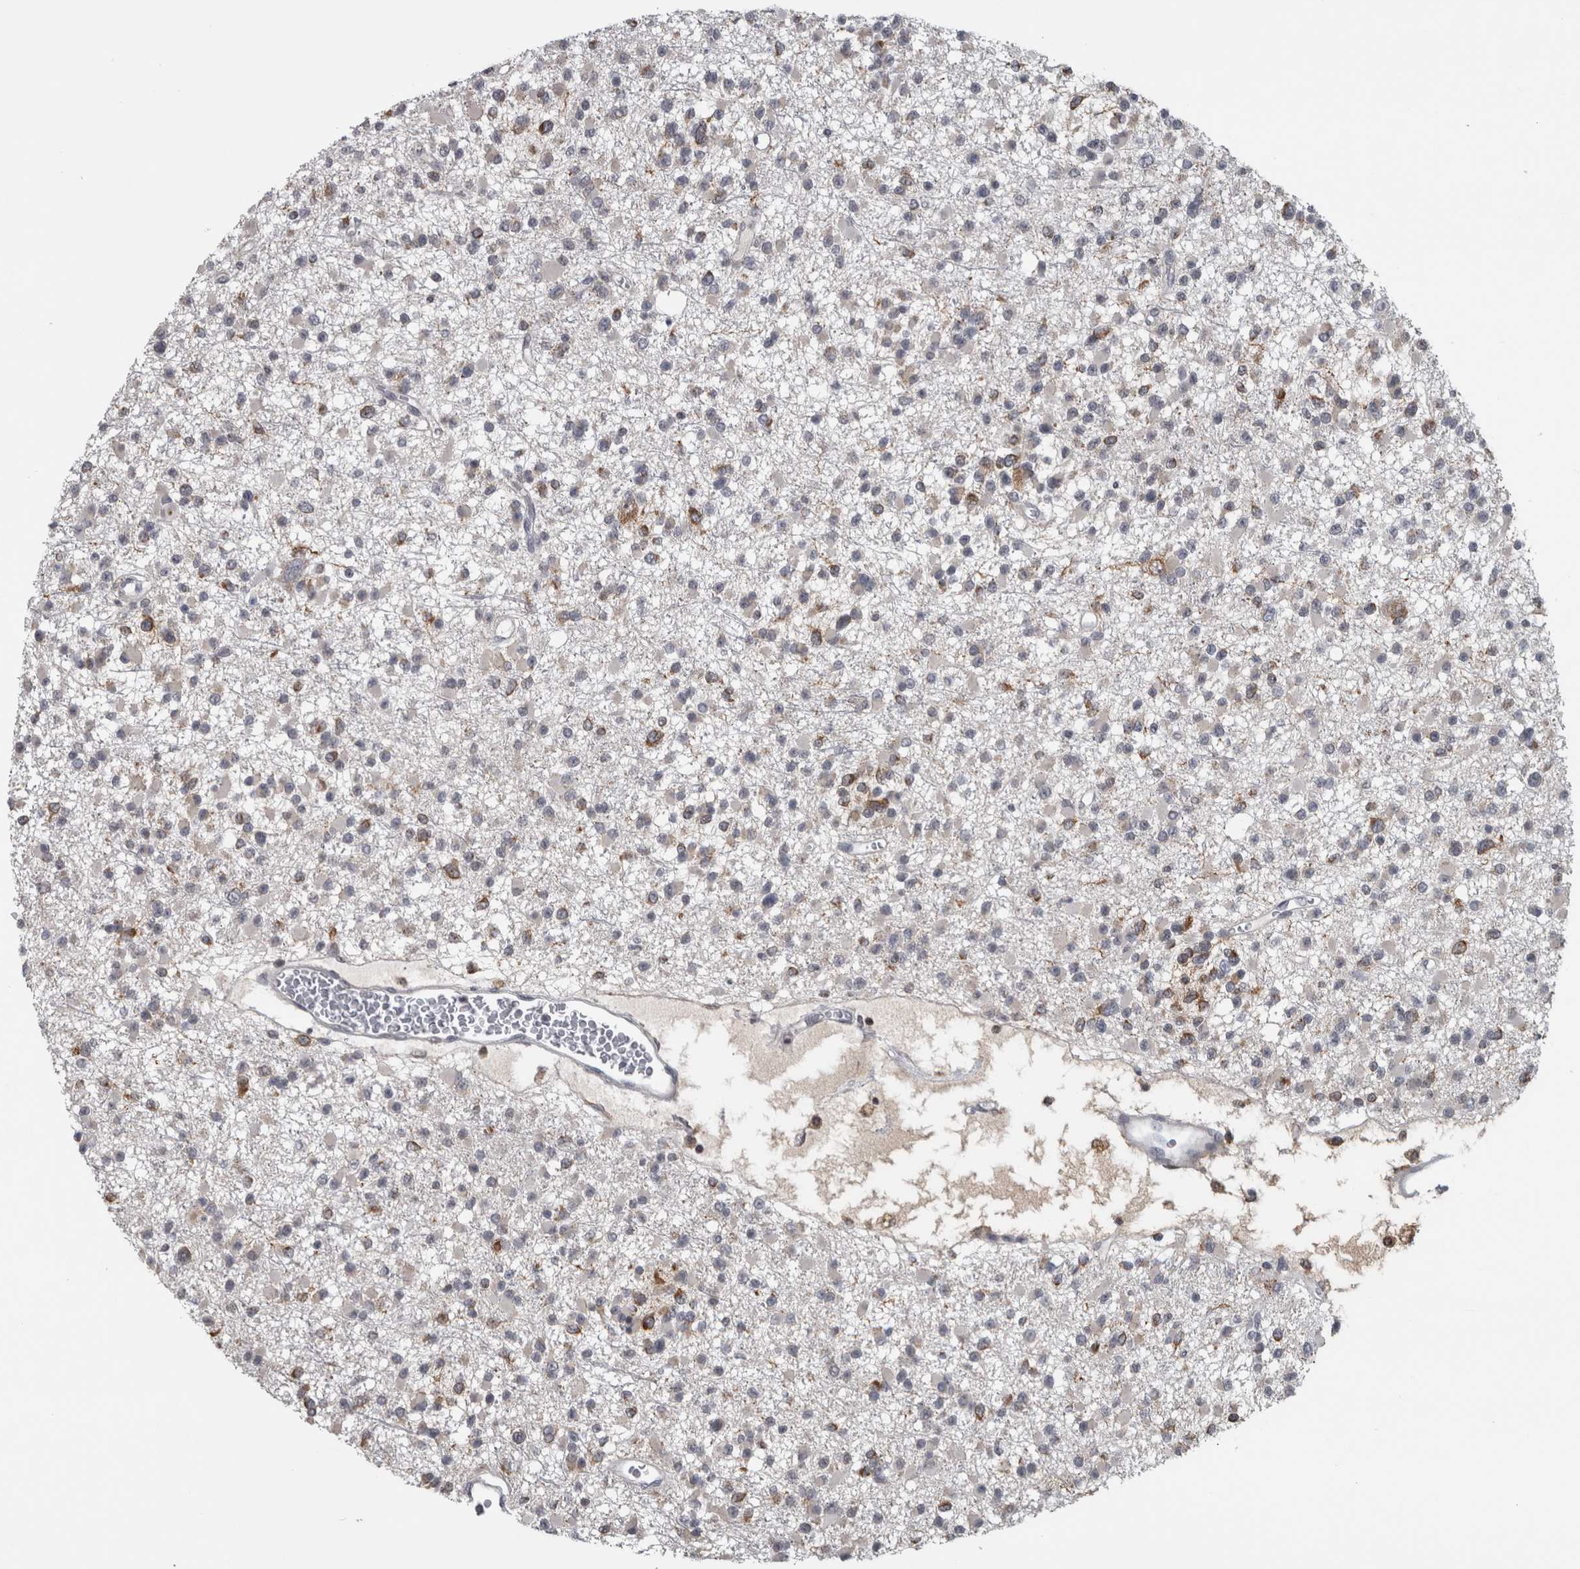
{"staining": {"intensity": "moderate", "quantity": "<25%", "location": "cytoplasmic/membranous"}, "tissue": "glioma", "cell_type": "Tumor cells", "image_type": "cancer", "snomed": [{"axis": "morphology", "description": "Glioma, malignant, Low grade"}, {"axis": "topography", "description": "Brain"}], "caption": "Protein expression analysis of glioma exhibits moderate cytoplasmic/membranous staining in approximately <25% of tumor cells.", "gene": "OR2K2", "patient": {"sex": "female", "age": 22}}